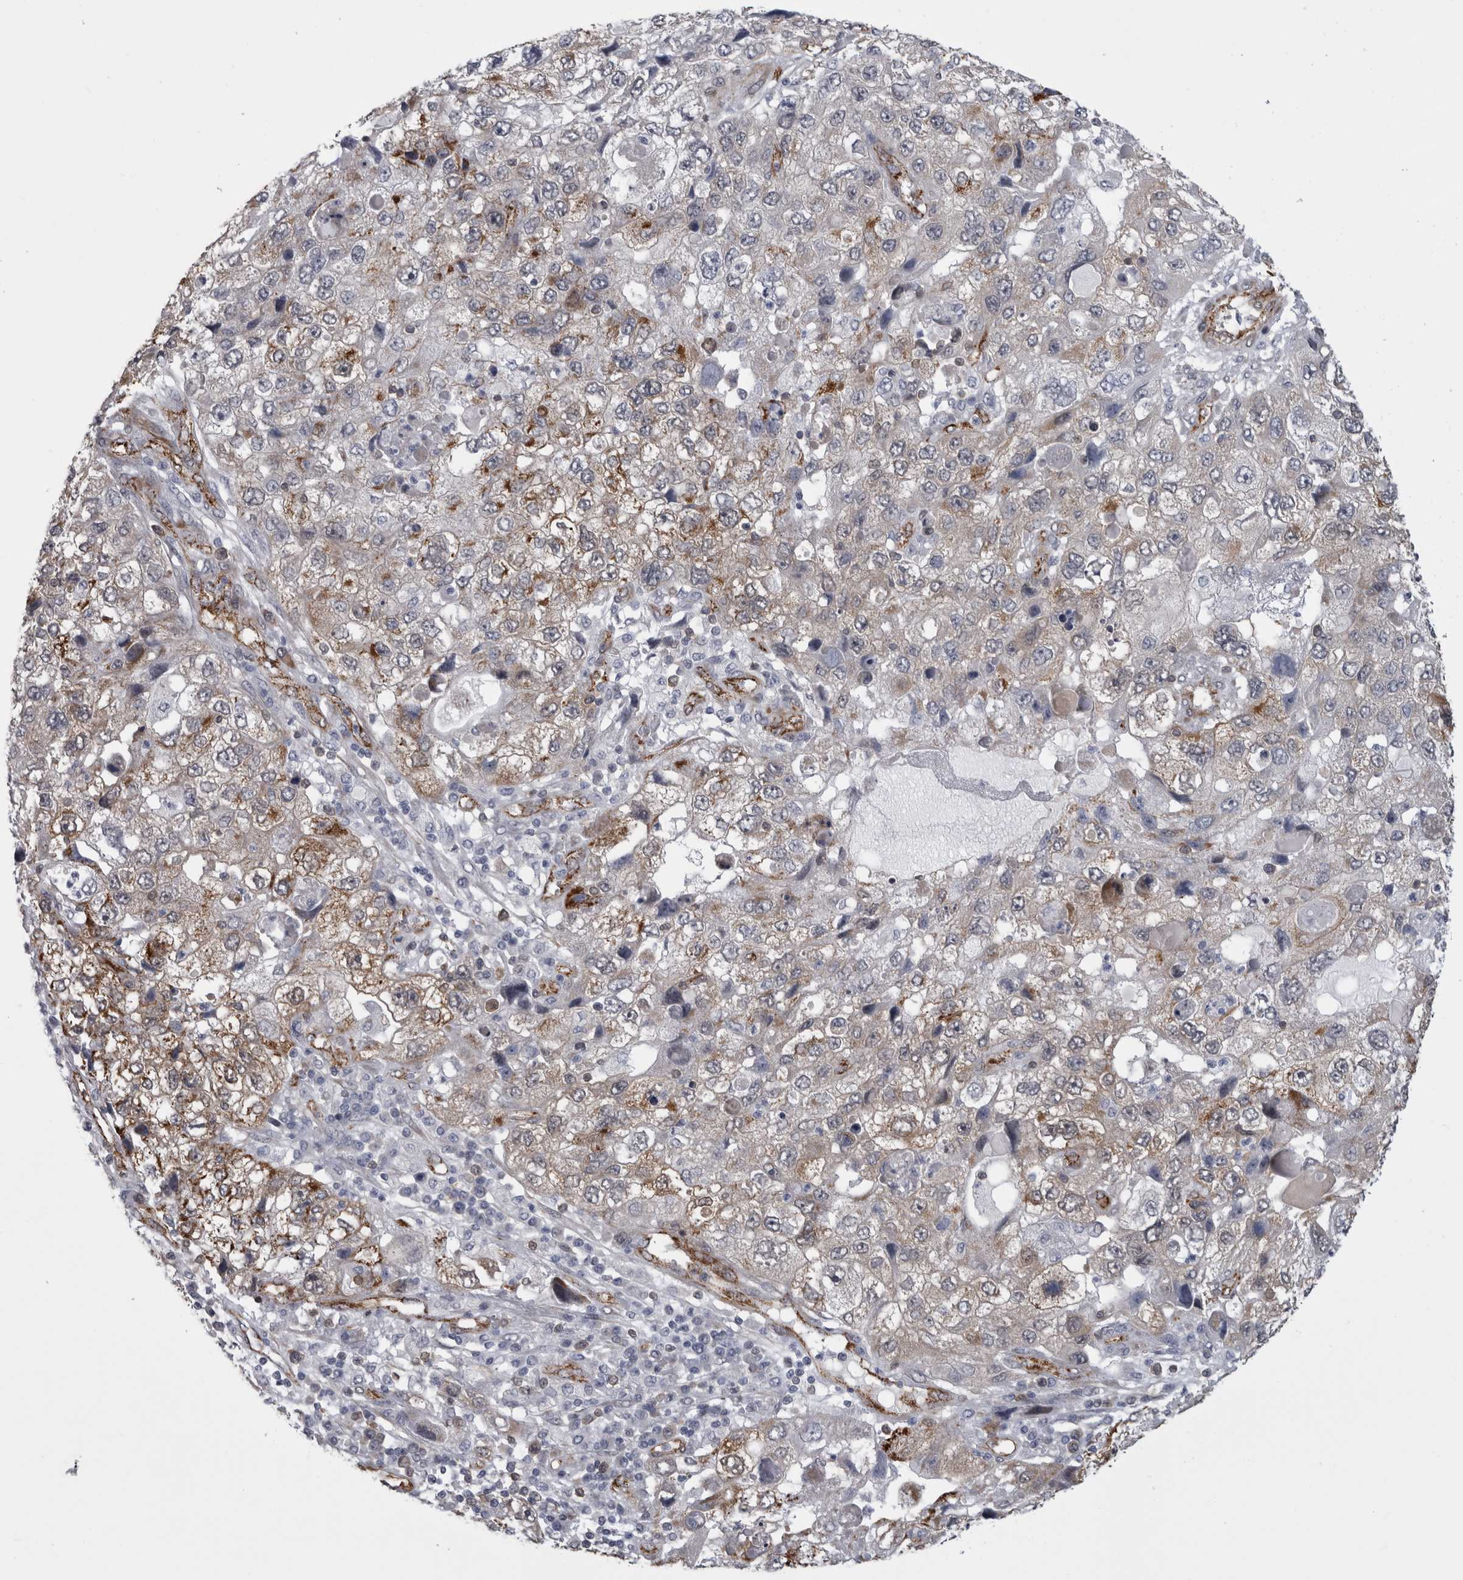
{"staining": {"intensity": "moderate", "quantity": "25%-75%", "location": "cytoplasmic/membranous"}, "tissue": "endometrial cancer", "cell_type": "Tumor cells", "image_type": "cancer", "snomed": [{"axis": "morphology", "description": "Adenocarcinoma, NOS"}, {"axis": "topography", "description": "Endometrium"}], "caption": "Protein positivity by immunohistochemistry (IHC) exhibits moderate cytoplasmic/membranous expression in about 25%-75% of tumor cells in endometrial cancer. (Brightfield microscopy of DAB IHC at high magnification).", "gene": "ACOT7", "patient": {"sex": "female", "age": 49}}